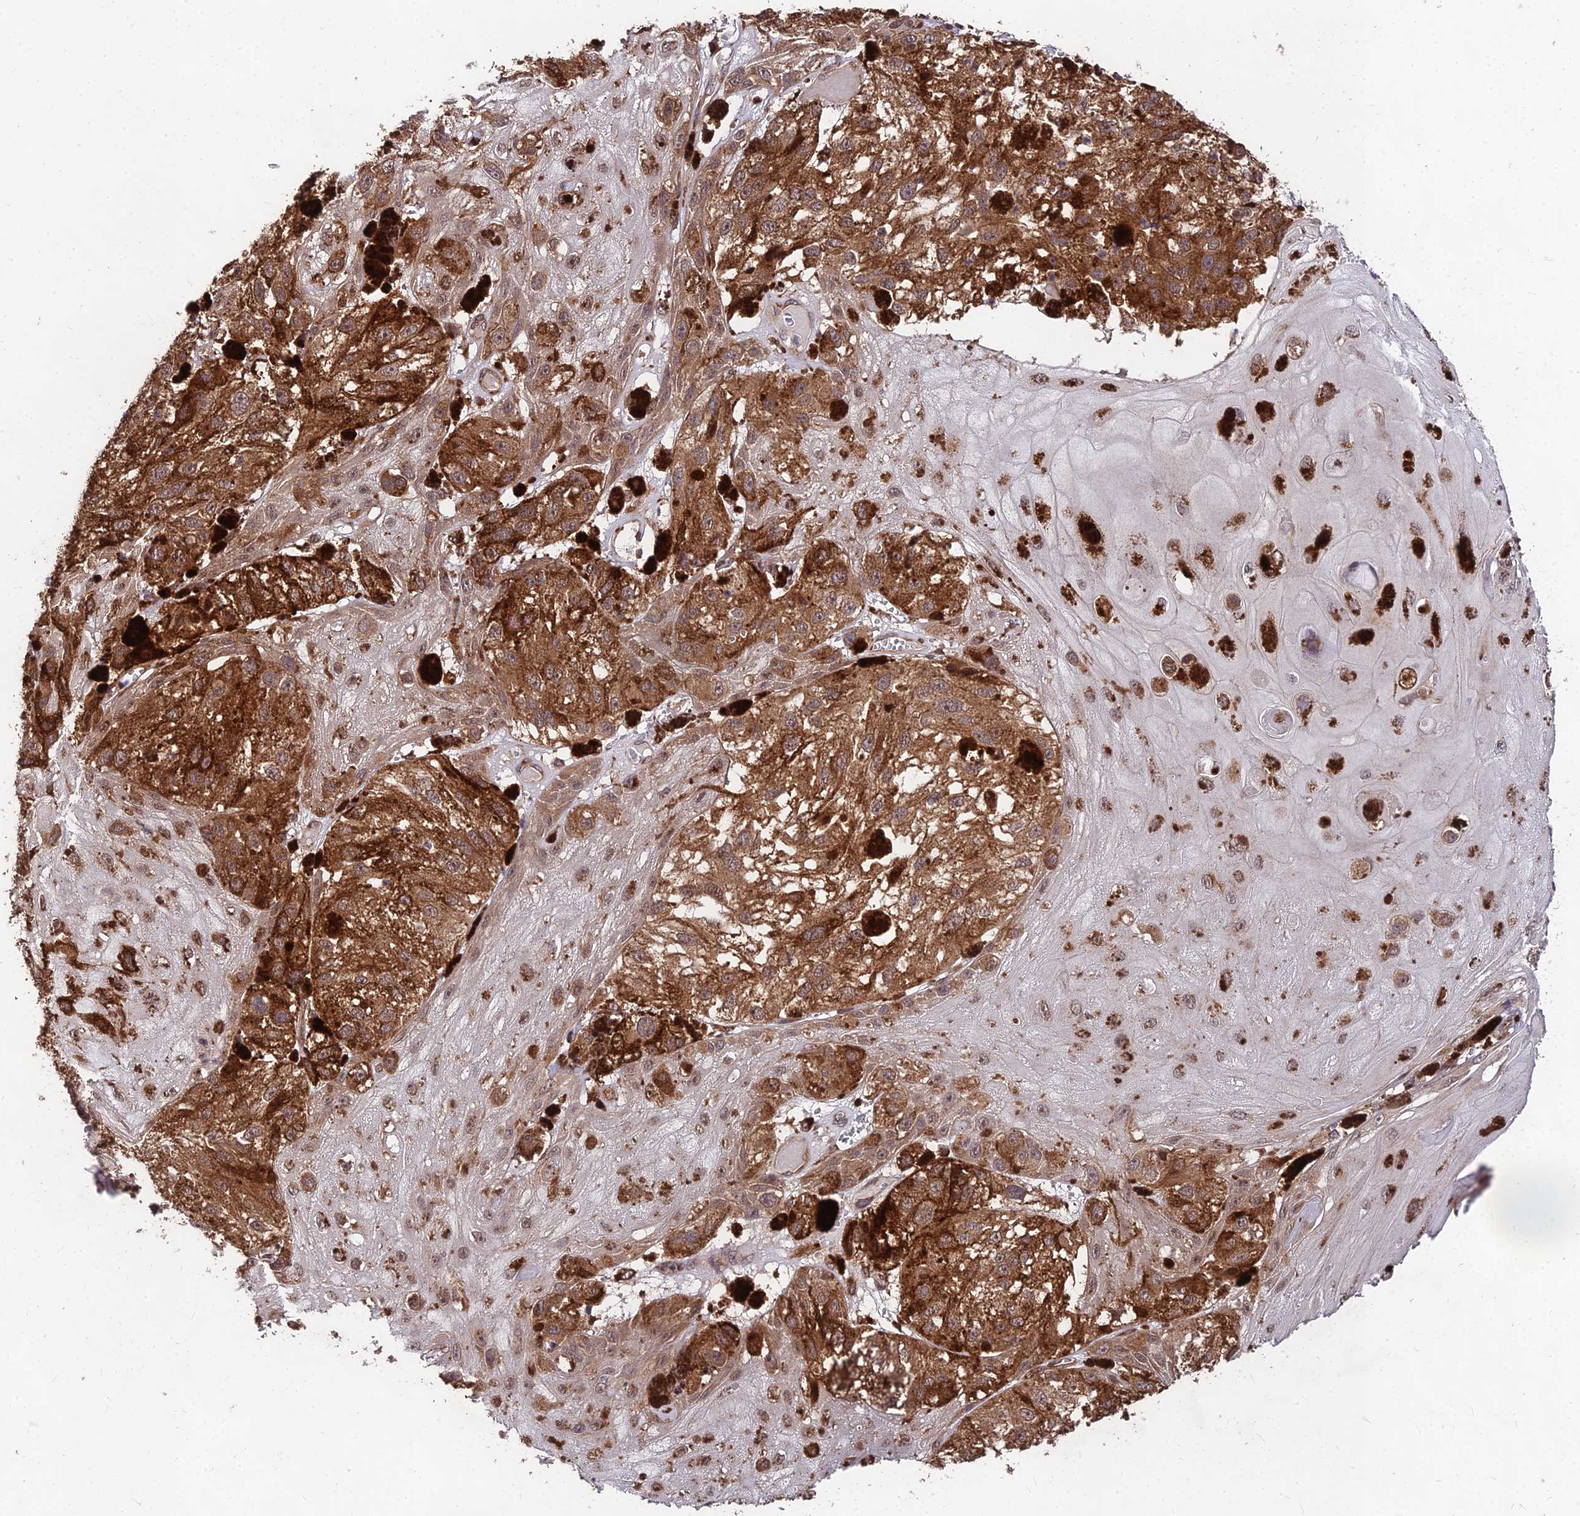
{"staining": {"intensity": "moderate", "quantity": ">75%", "location": "cytoplasmic/membranous"}, "tissue": "melanoma", "cell_type": "Tumor cells", "image_type": "cancer", "snomed": [{"axis": "morphology", "description": "Malignant melanoma, NOS"}, {"axis": "topography", "description": "Skin"}], "caption": "High-power microscopy captured an immunohistochemistry image of melanoma, revealing moderate cytoplasmic/membranous staining in approximately >75% of tumor cells. Using DAB (3,3'-diaminobenzidine) (brown) and hematoxylin (blue) stains, captured at high magnification using brightfield microscopy.", "gene": "MKKS", "patient": {"sex": "male", "age": 88}}